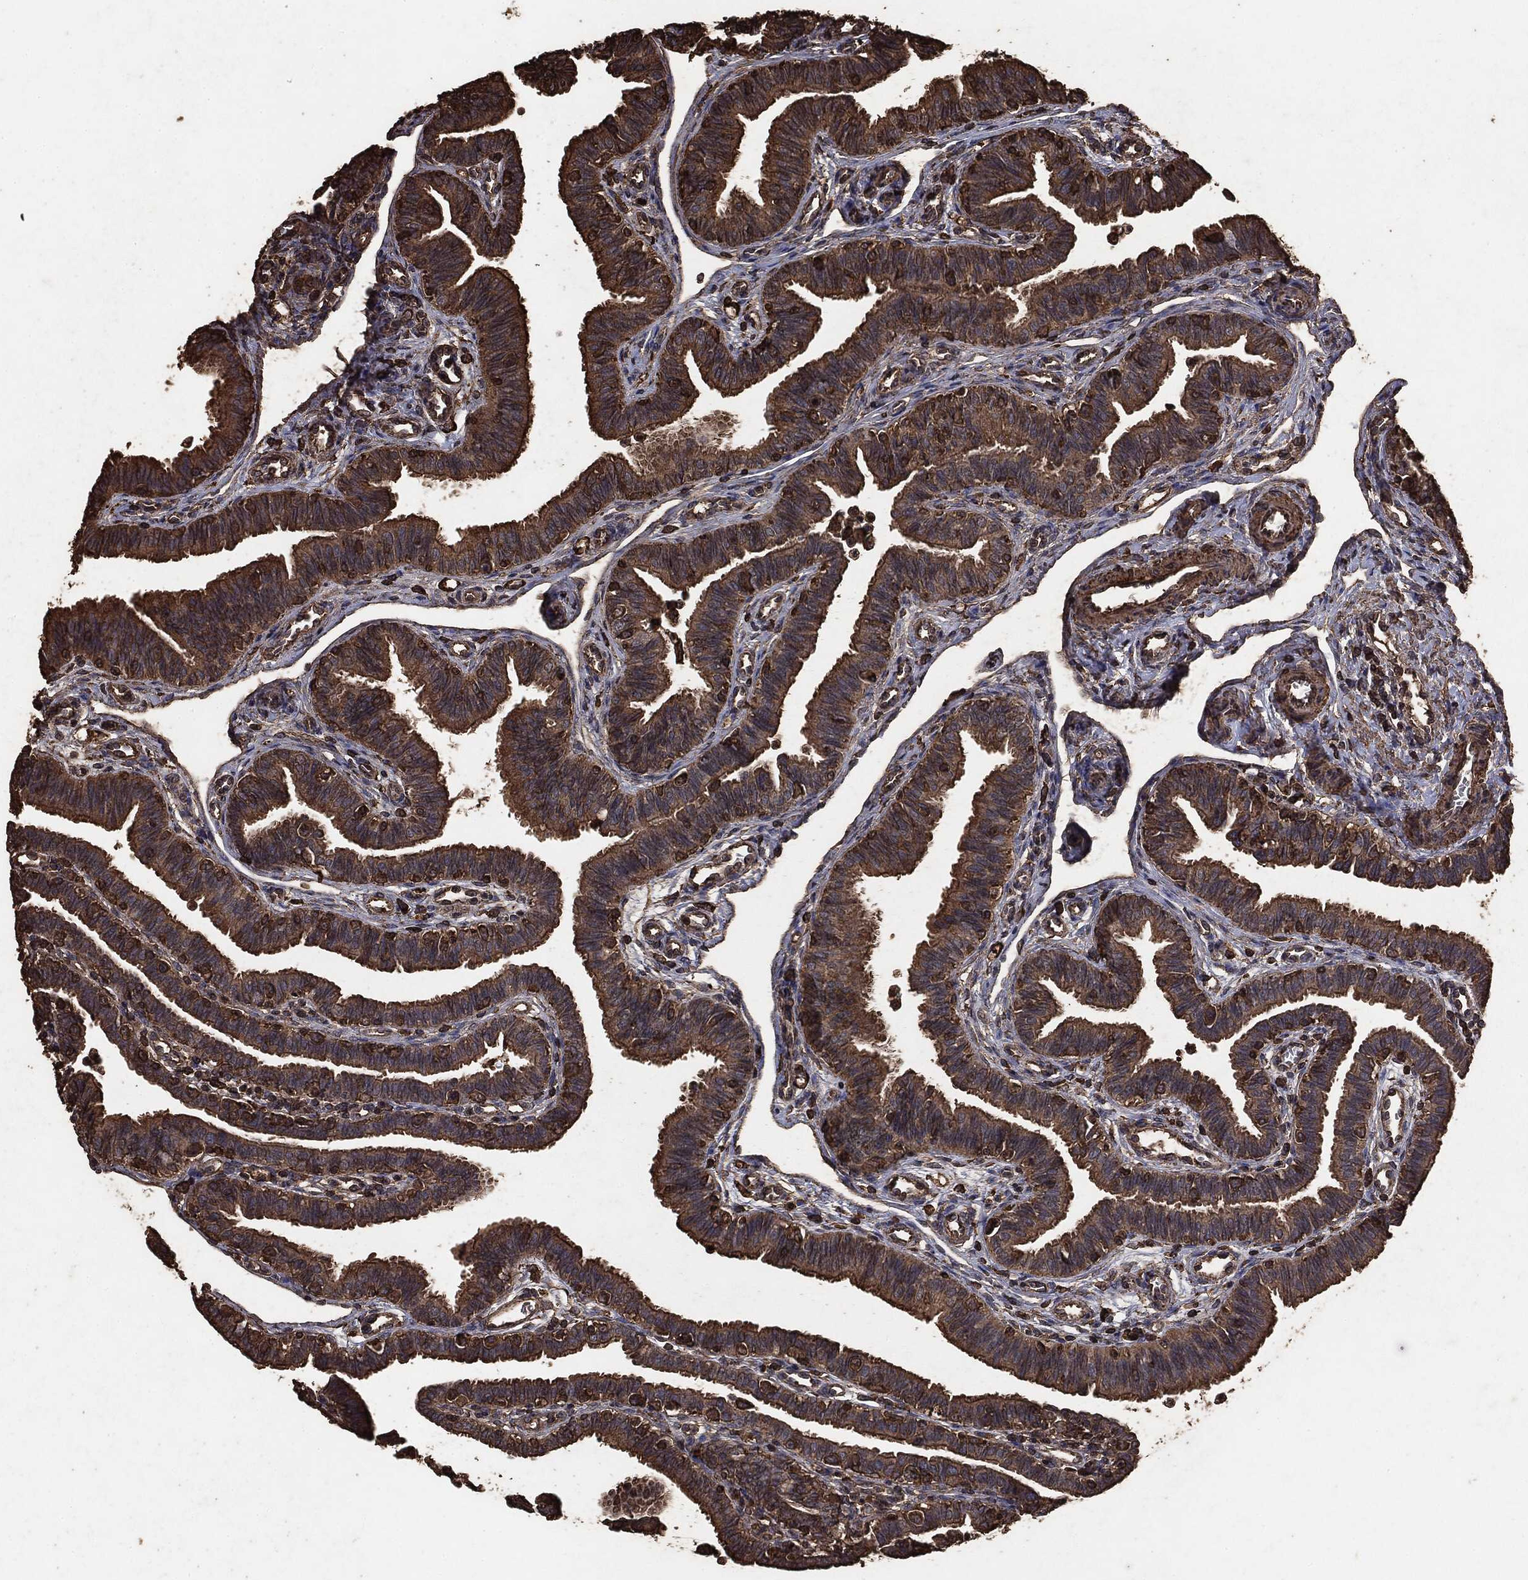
{"staining": {"intensity": "strong", "quantity": ">75%", "location": "cytoplasmic/membranous"}, "tissue": "fallopian tube", "cell_type": "Glandular cells", "image_type": "normal", "snomed": [{"axis": "morphology", "description": "Normal tissue, NOS"}, {"axis": "topography", "description": "Fallopian tube"}], "caption": "DAB (3,3'-diaminobenzidine) immunohistochemical staining of benign fallopian tube exhibits strong cytoplasmic/membranous protein staining in approximately >75% of glandular cells.", "gene": "MTOR", "patient": {"sex": "female", "age": 36}}